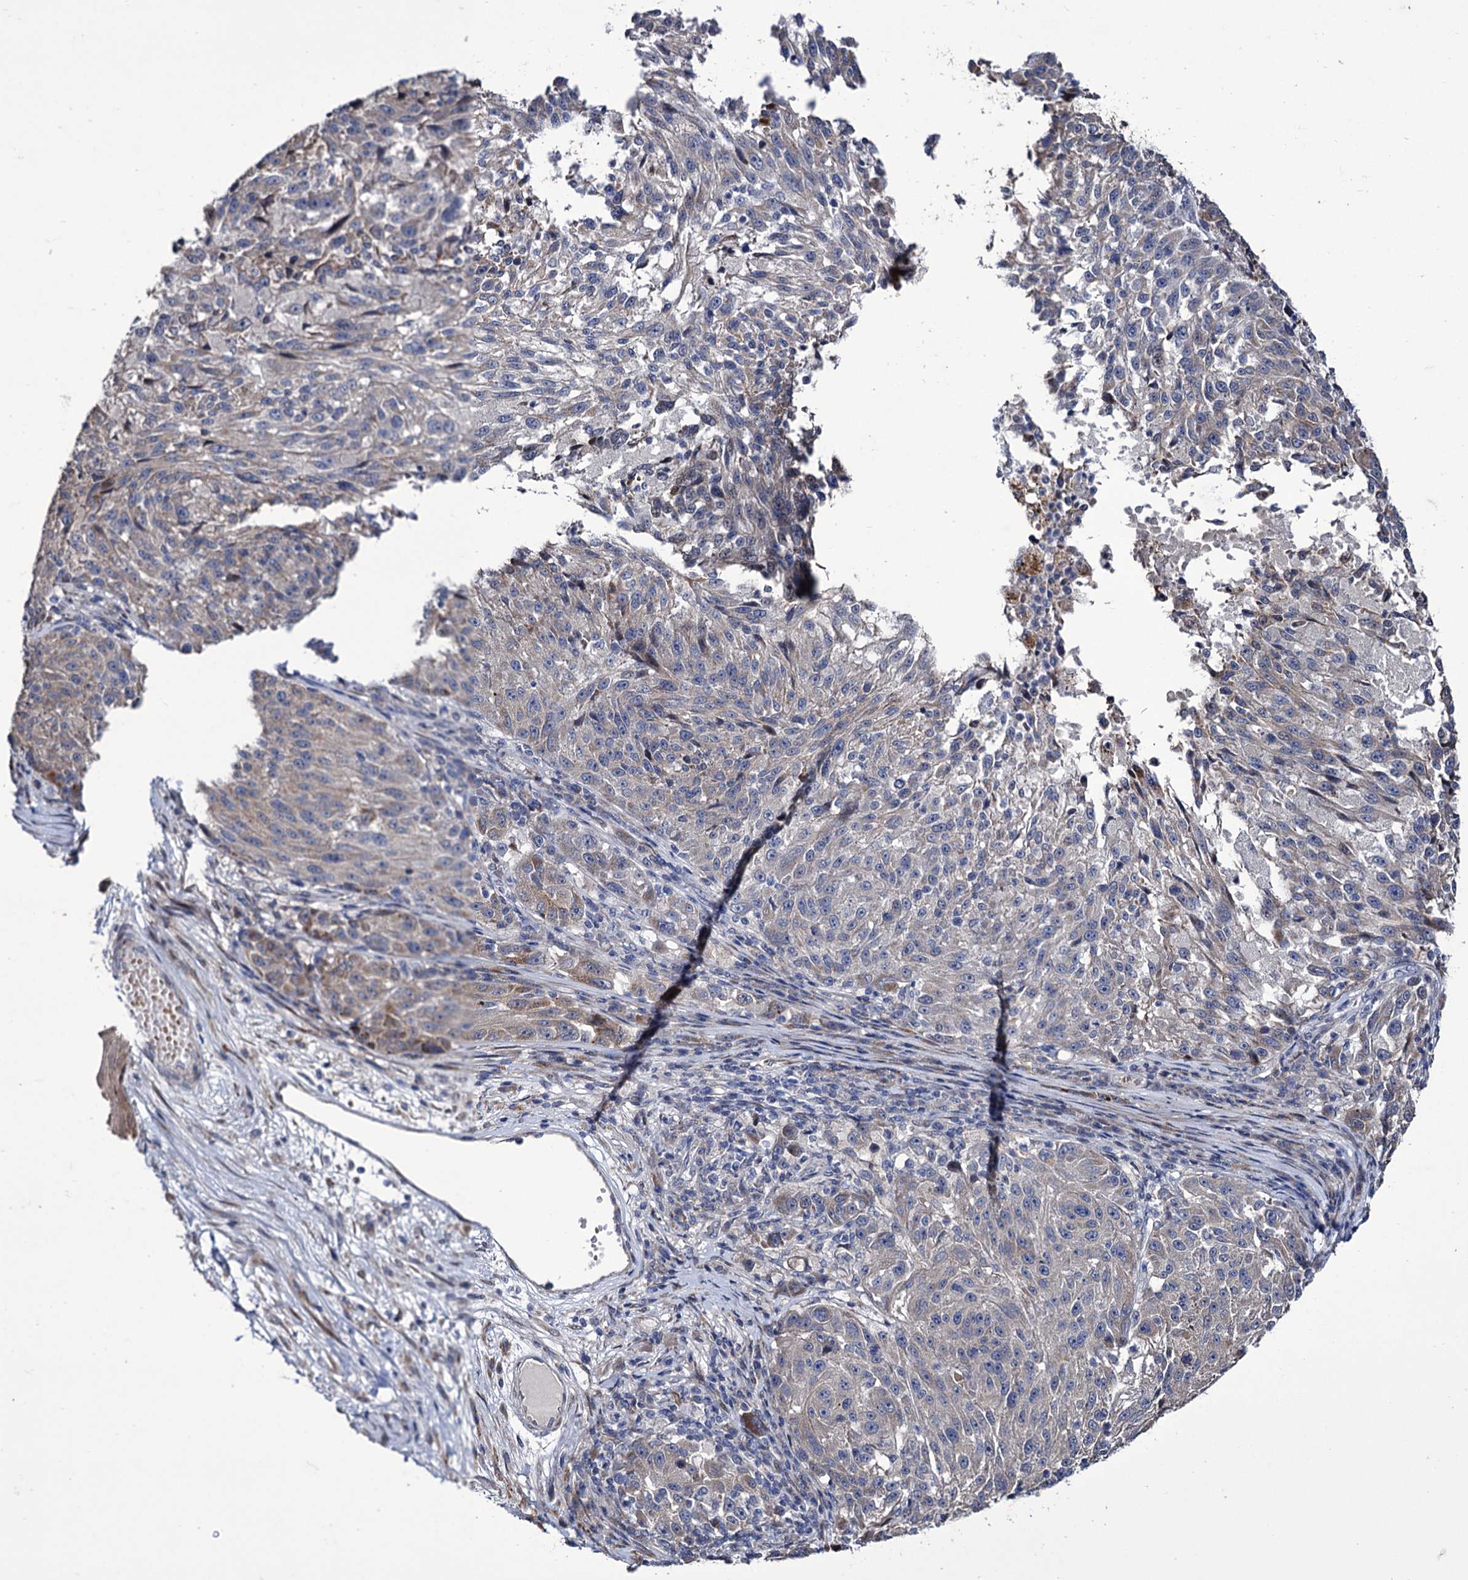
{"staining": {"intensity": "weak", "quantity": "25%-75%", "location": "cytoplasmic/membranous"}, "tissue": "melanoma", "cell_type": "Tumor cells", "image_type": "cancer", "snomed": [{"axis": "morphology", "description": "Malignant melanoma, NOS"}, {"axis": "topography", "description": "Skin"}], "caption": "Human malignant melanoma stained with a brown dye exhibits weak cytoplasmic/membranous positive expression in approximately 25%-75% of tumor cells.", "gene": "TUBGCP5", "patient": {"sex": "male", "age": 53}}